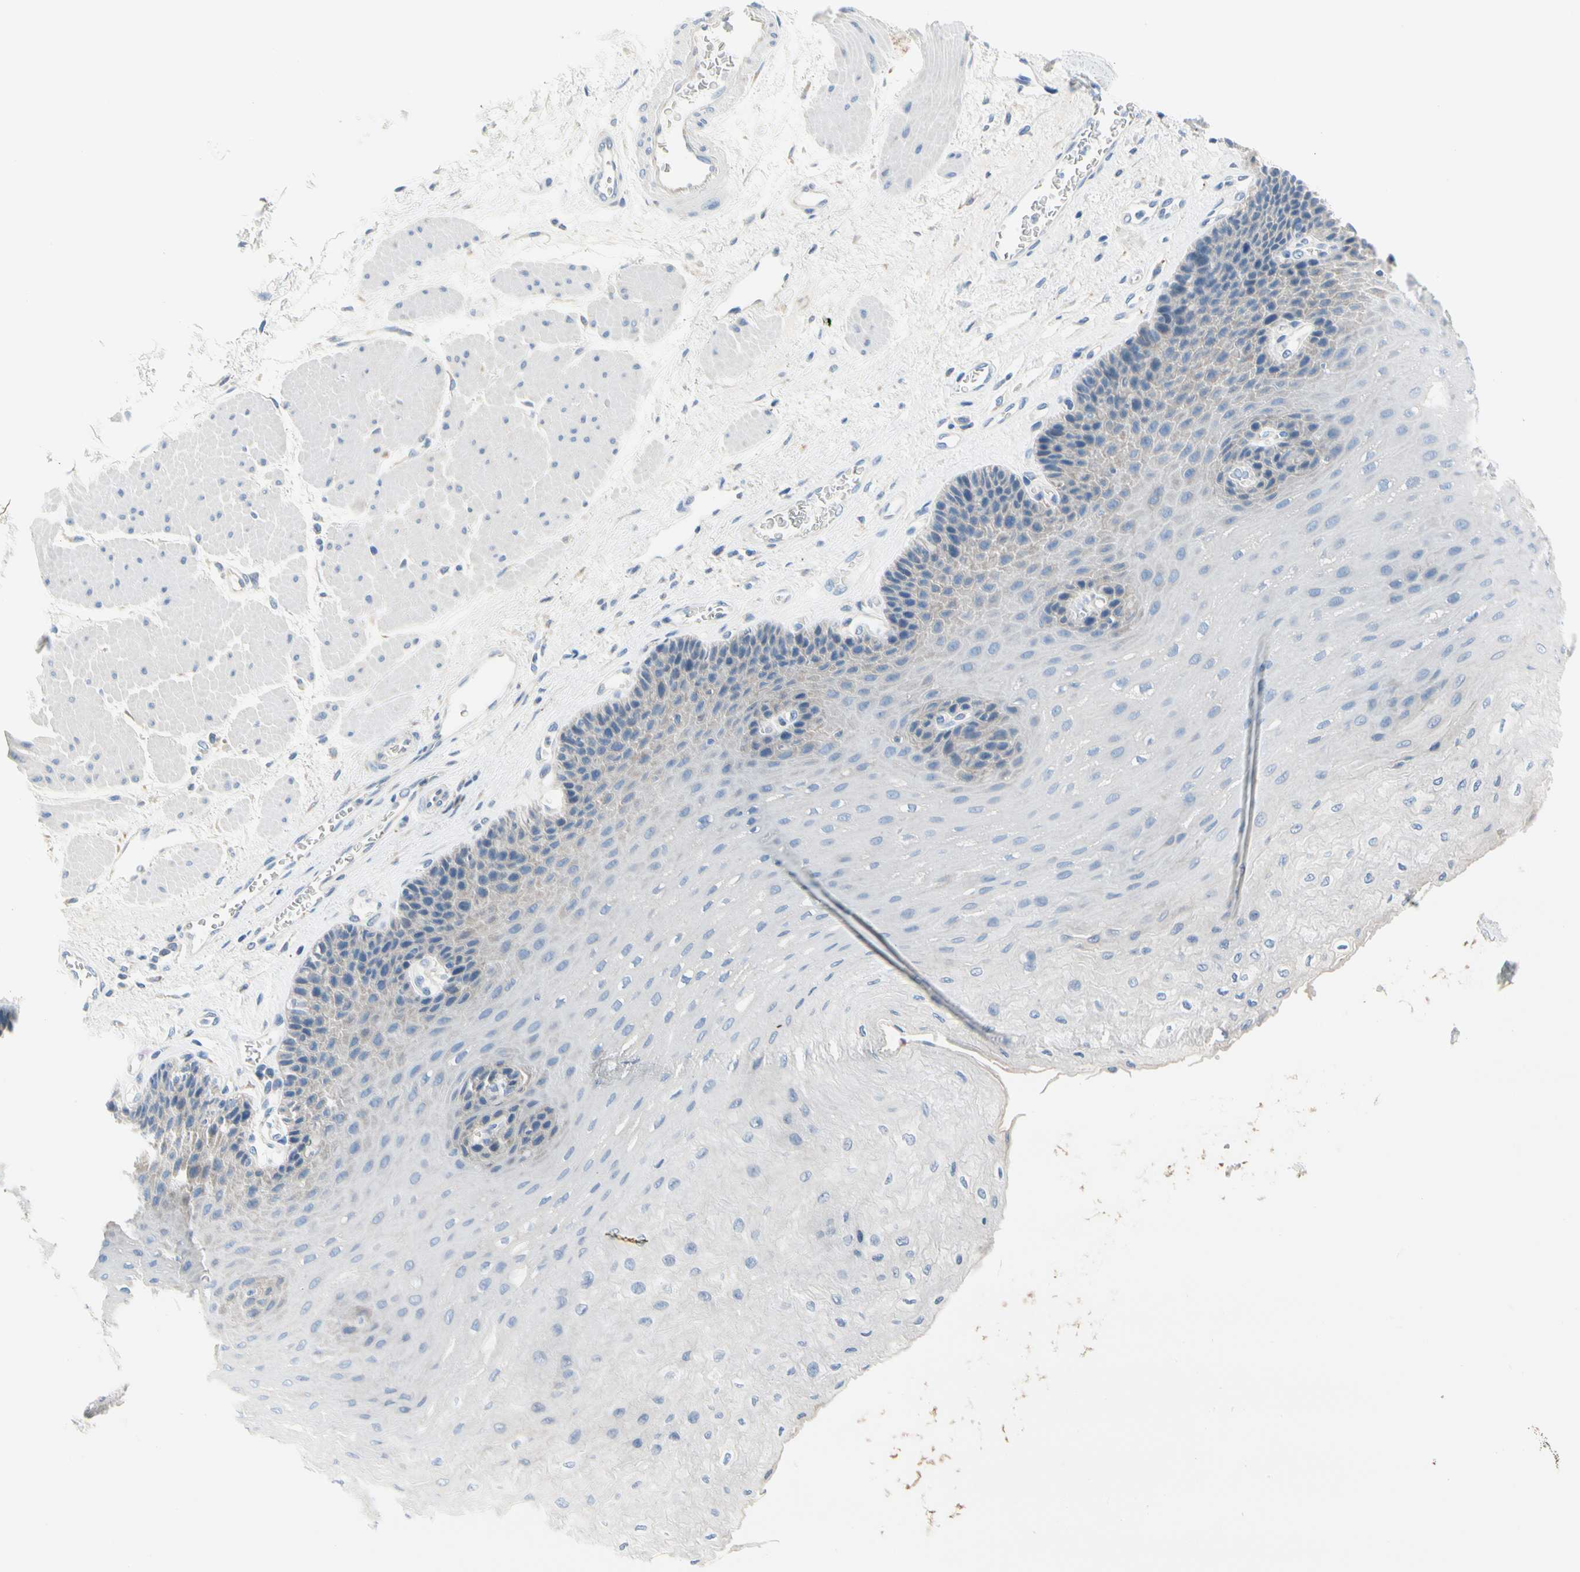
{"staining": {"intensity": "negative", "quantity": "none", "location": "none"}, "tissue": "esophagus", "cell_type": "Squamous epithelial cells", "image_type": "normal", "snomed": [{"axis": "morphology", "description": "Normal tissue, NOS"}, {"axis": "topography", "description": "Esophagus"}], "caption": "Squamous epithelial cells show no significant expression in unremarkable esophagus. (Brightfield microscopy of DAB (3,3'-diaminobenzidine) IHC at high magnification).", "gene": "STXBP1", "patient": {"sex": "female", "age": 72}}